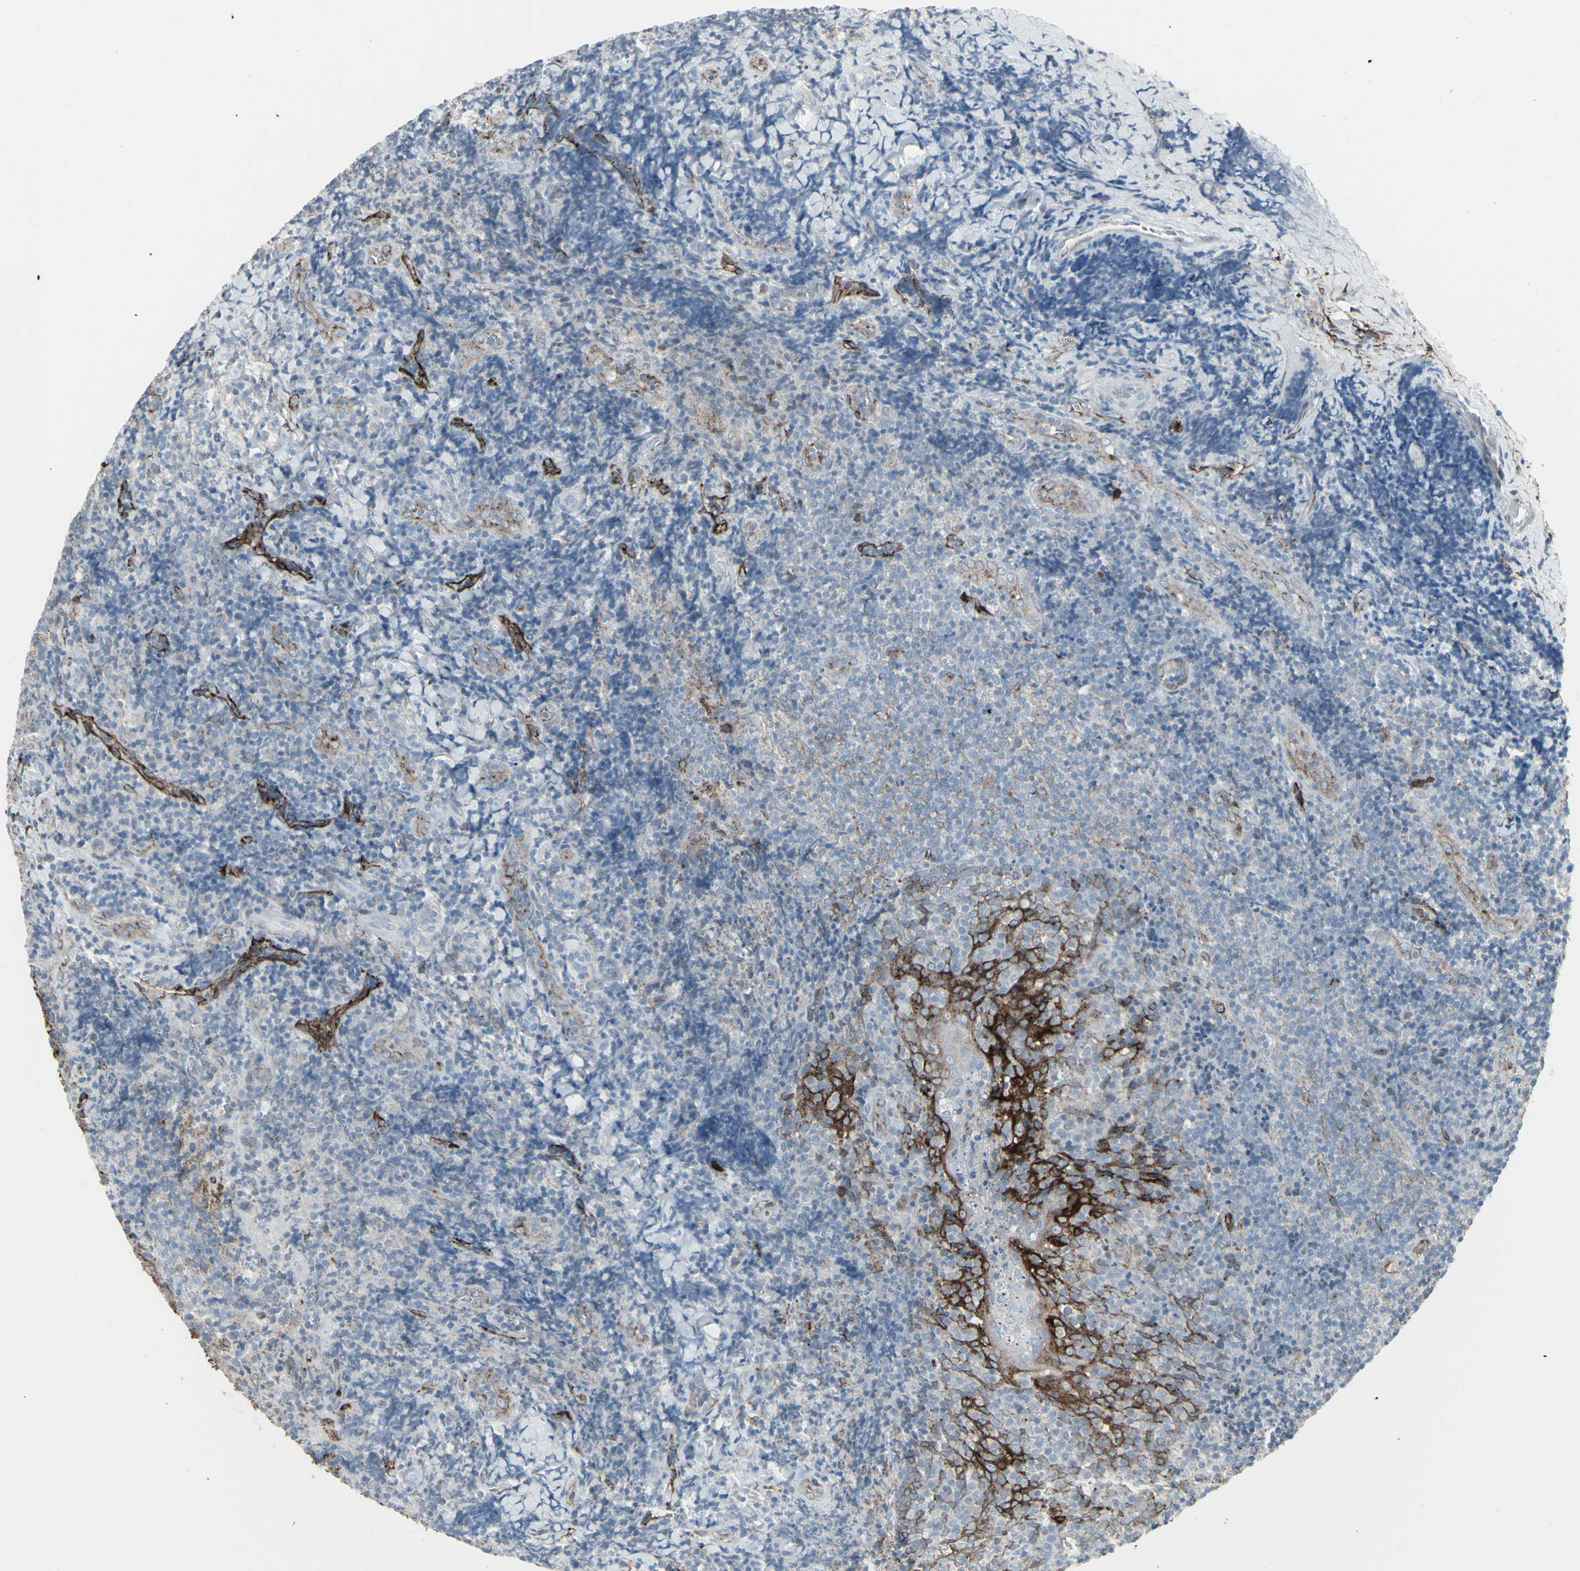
{"staining": {"intensity": "strong", "quantity": "<25%", "location": "cytoplasmic/membranous"}, "tissue": "lymphoma", "cell_type": "Tumor cells", "image_type": "cancer", "snomed": [{"axis": "morphology", "description": "Malignant lymphoma, non-Hodgkin's type, High grade"}, {"axis": "topography", "description": "Tonsil"}], "caption": "DAB immunohistochemical staining of human lymphoma reveals strong cytoplasmic/membranous protein expression in approximately <25% of tumor cells.", "gene": "GJA1", "patient": {"sex": "female", "age": 36}}